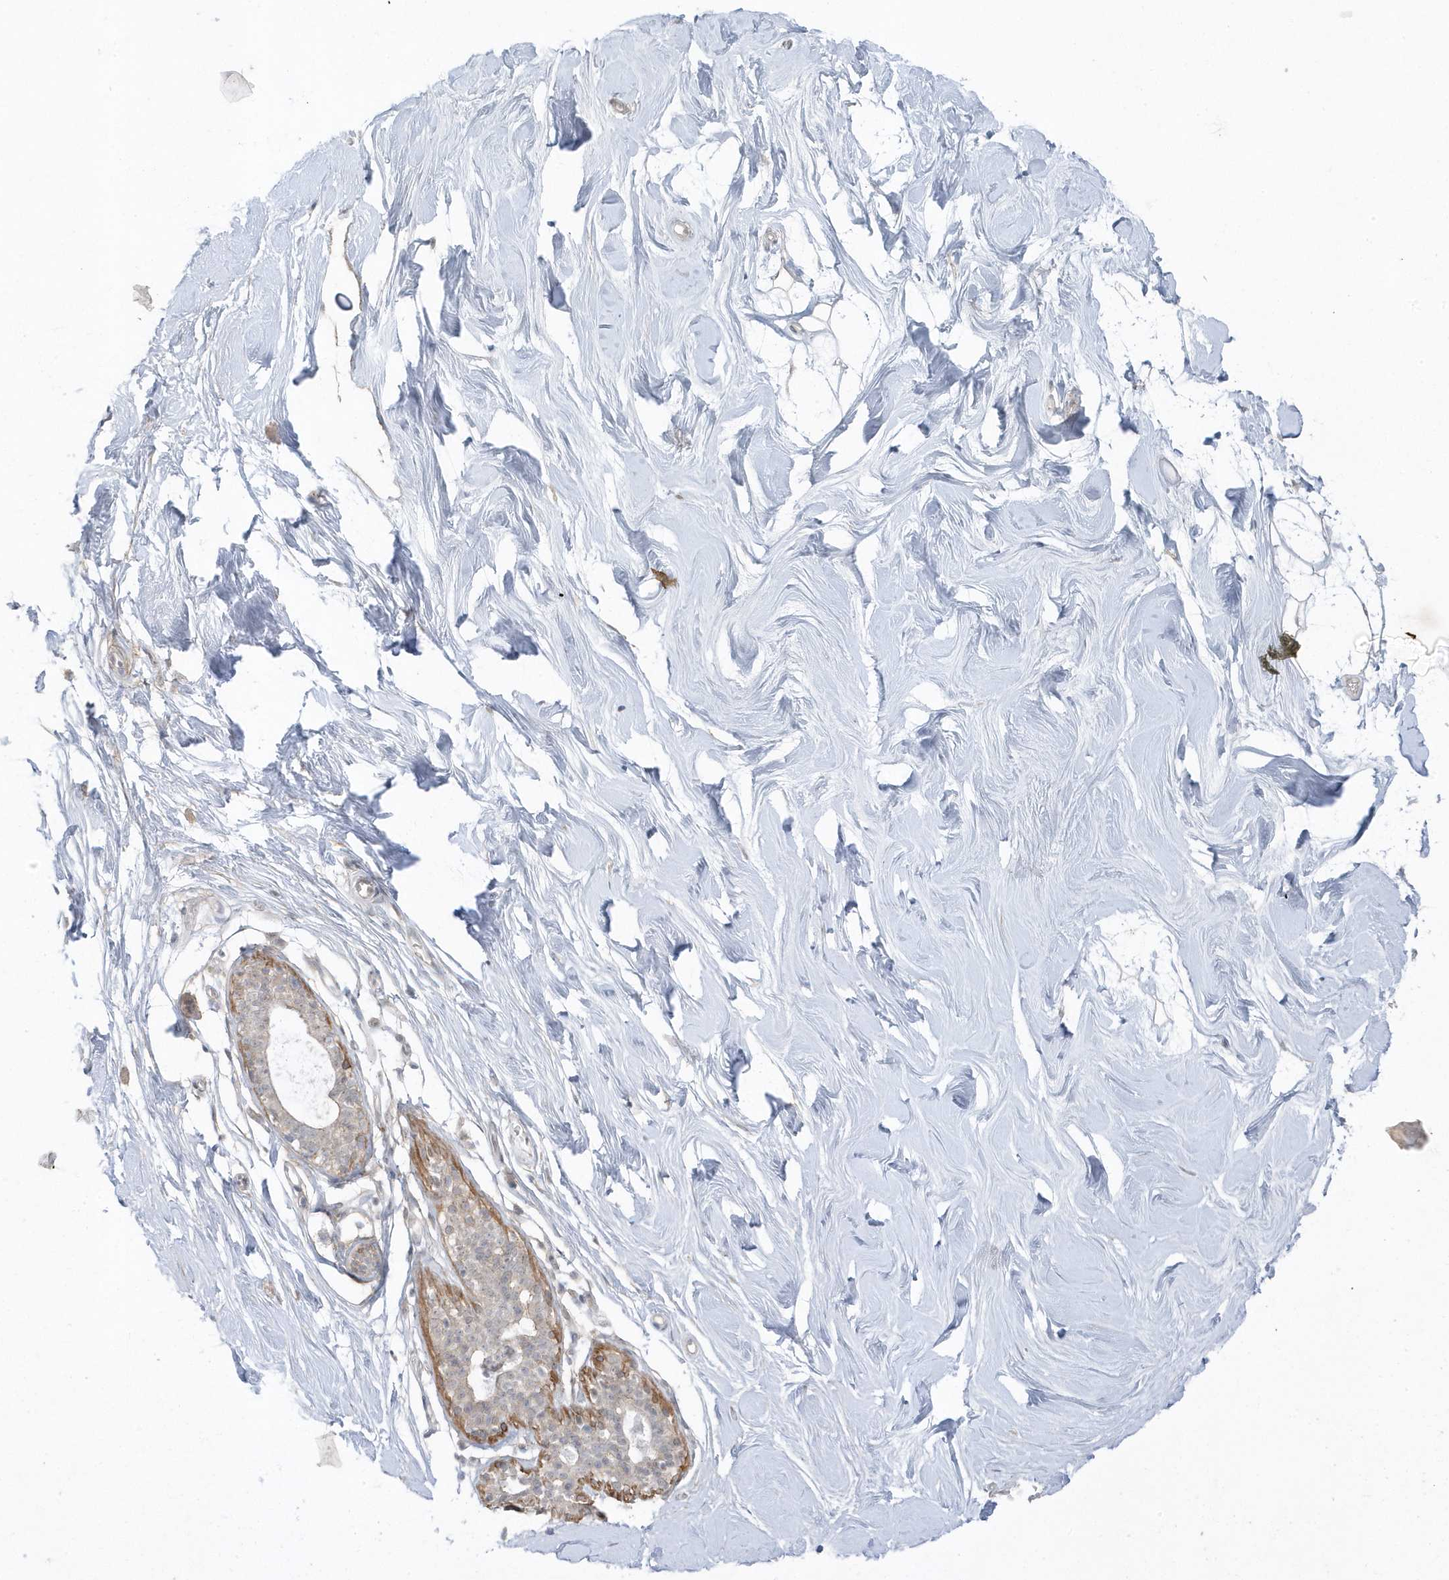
{"staining": {"intensity": "negative", "quantity": "none", "location": "none"}, "tissue": "breast", "cell_type": "Adipocytes", "image_type": "normal", "snomed": [{"axis": "morphology", "description": "Normal tissue, NOS"}, {"axis": "topography", "description": "Breast"}], "caption": "The IHC photomicrograph has no significant positivity in adipocytes of breast. (DAB immunohistochemistry (IHC) with hematoxylin counter stain).", "gene": "PARD3B", "patient": {"sex": "female", "age": 26}}